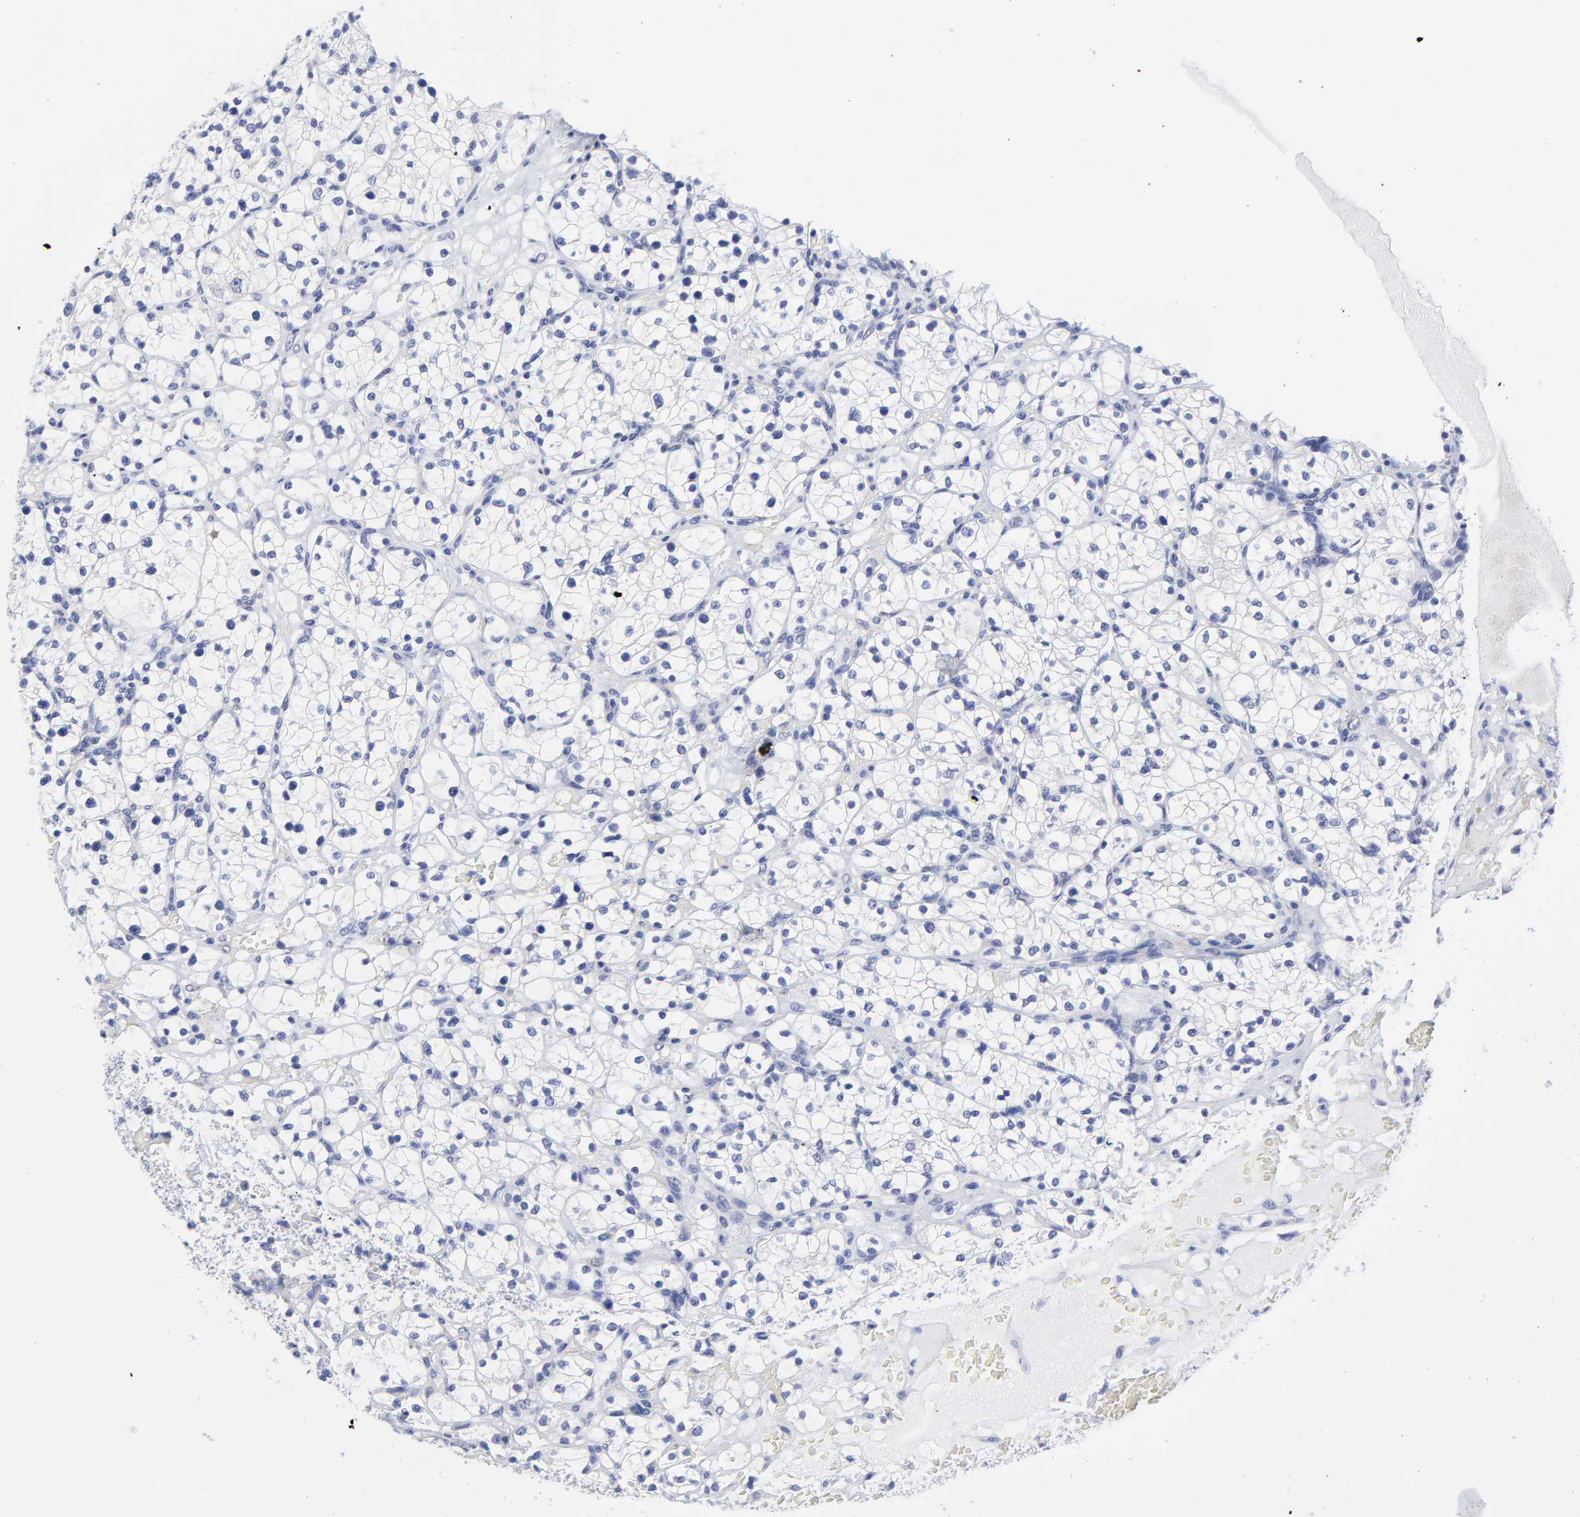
{"staining": {"intensity": "negative", "quantity": "none", "location": "none"}, "tissue": "renal cancer", "cell_type": "Tumor cells", "image_type": "cancer", "snomed": [{"axis": "morphology", "description": "Adenocarcinoma, NOS"}, {"axis": "topography", "description": "Kidney"}], "caption": "Immunohistochemistry (IHC) of human renal cancer demonstrates no staining in tumor cells.", "gene": "DUSP9", "patient": {"sex": "female", "age": 60}}